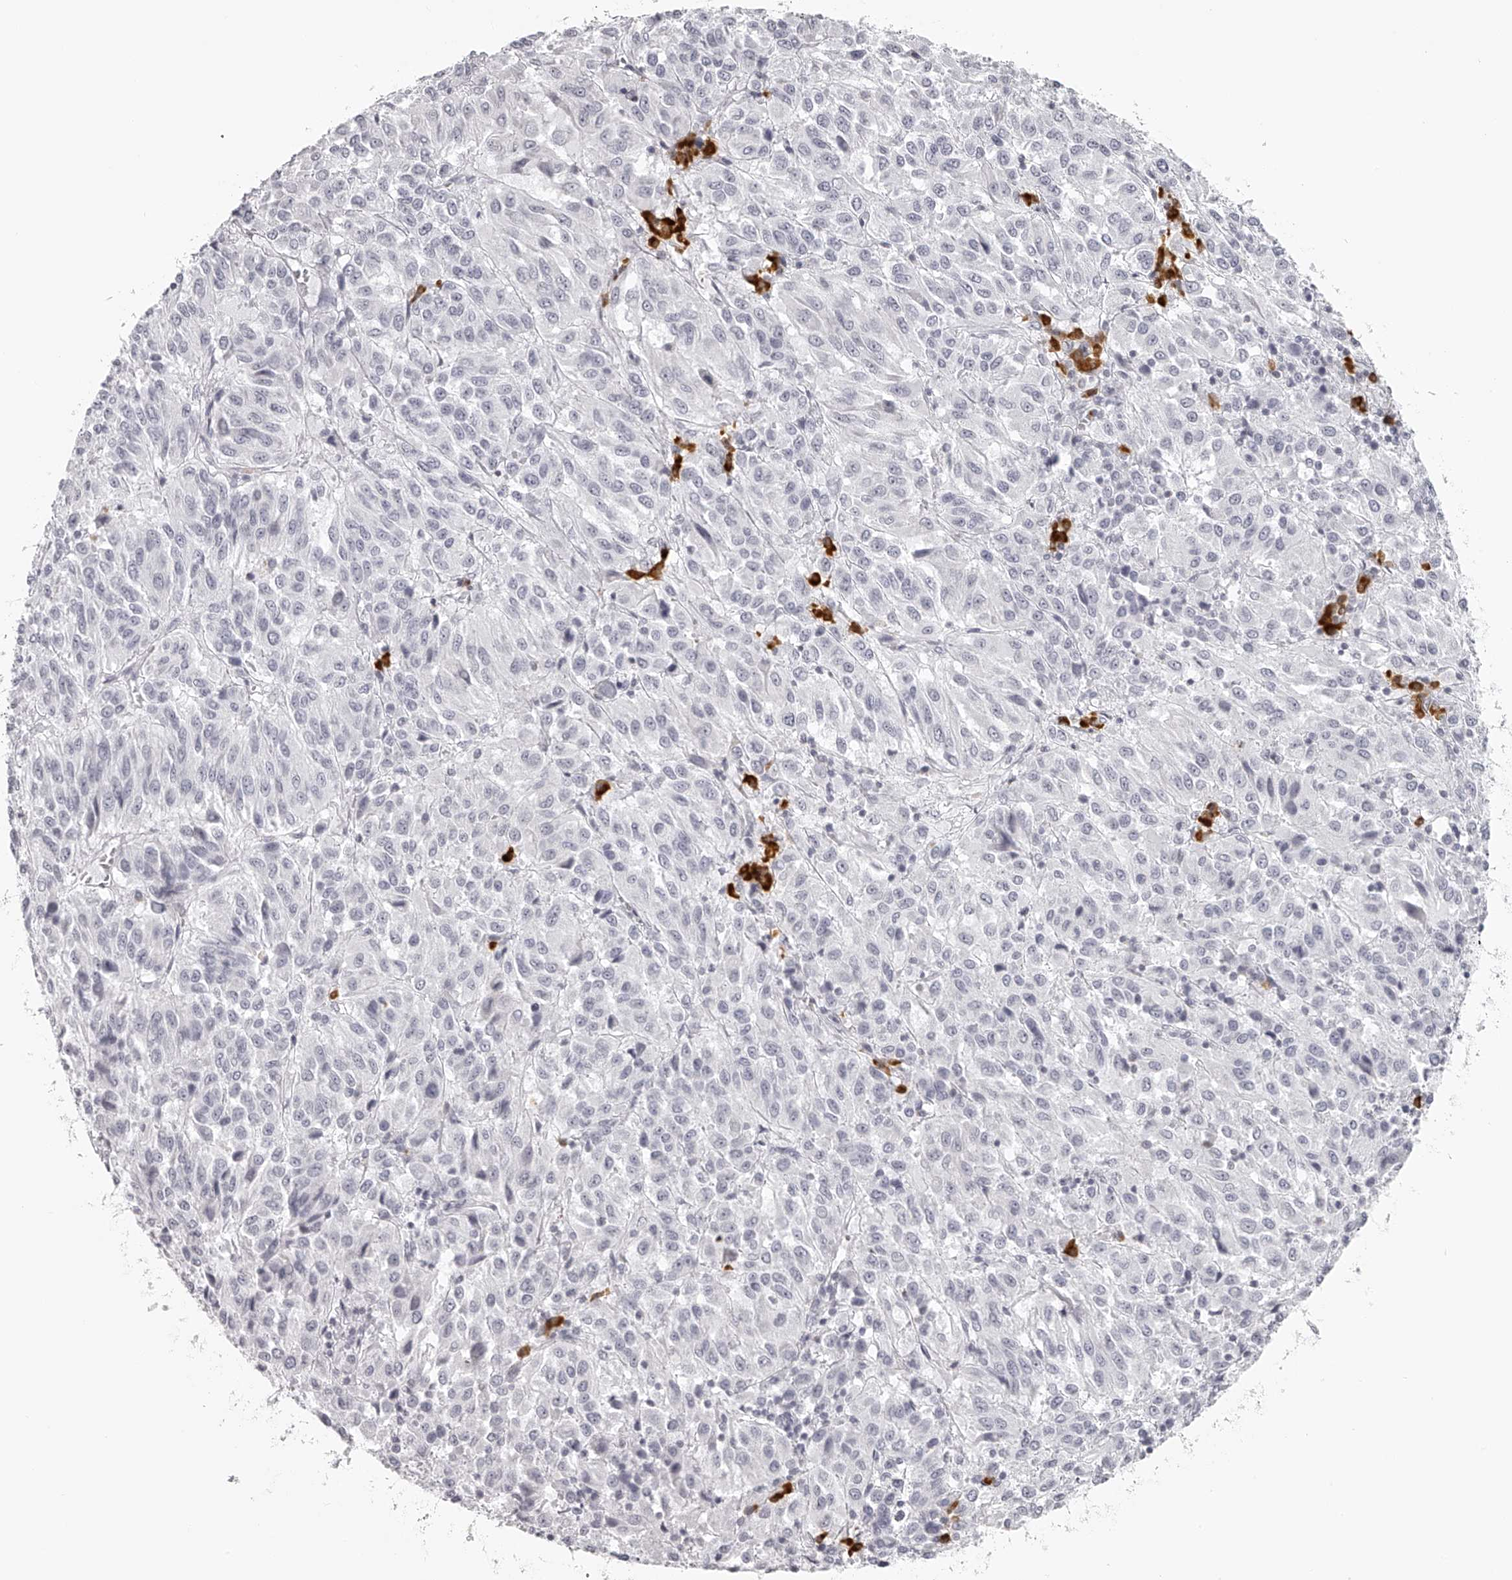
{"staining": {"intensity": "negative", "quantity": "none", "location": "none"}, "tissue": "melanoma", "cell_type": "Tumor cells", "image_type": "cancer", "snomed": [{"axis": "morphology", "description": "Malignant melanoma, Metastatic site"}, {"axis": "topography", "description": "Lung"}], "caption": "Photomicrograph shows no protein positivity in tumor cells of malignant melanoma (metastatic site) tissue. (Stains: DAB (3,3'-diaminobenzidine) immunohistochemistry (IHC) with hematoxylin counter stain, Microscopy: brightfield microscopy at high magnification).", "gene": "SEC11C", "patient": {"sex": "male", "age": 64}}